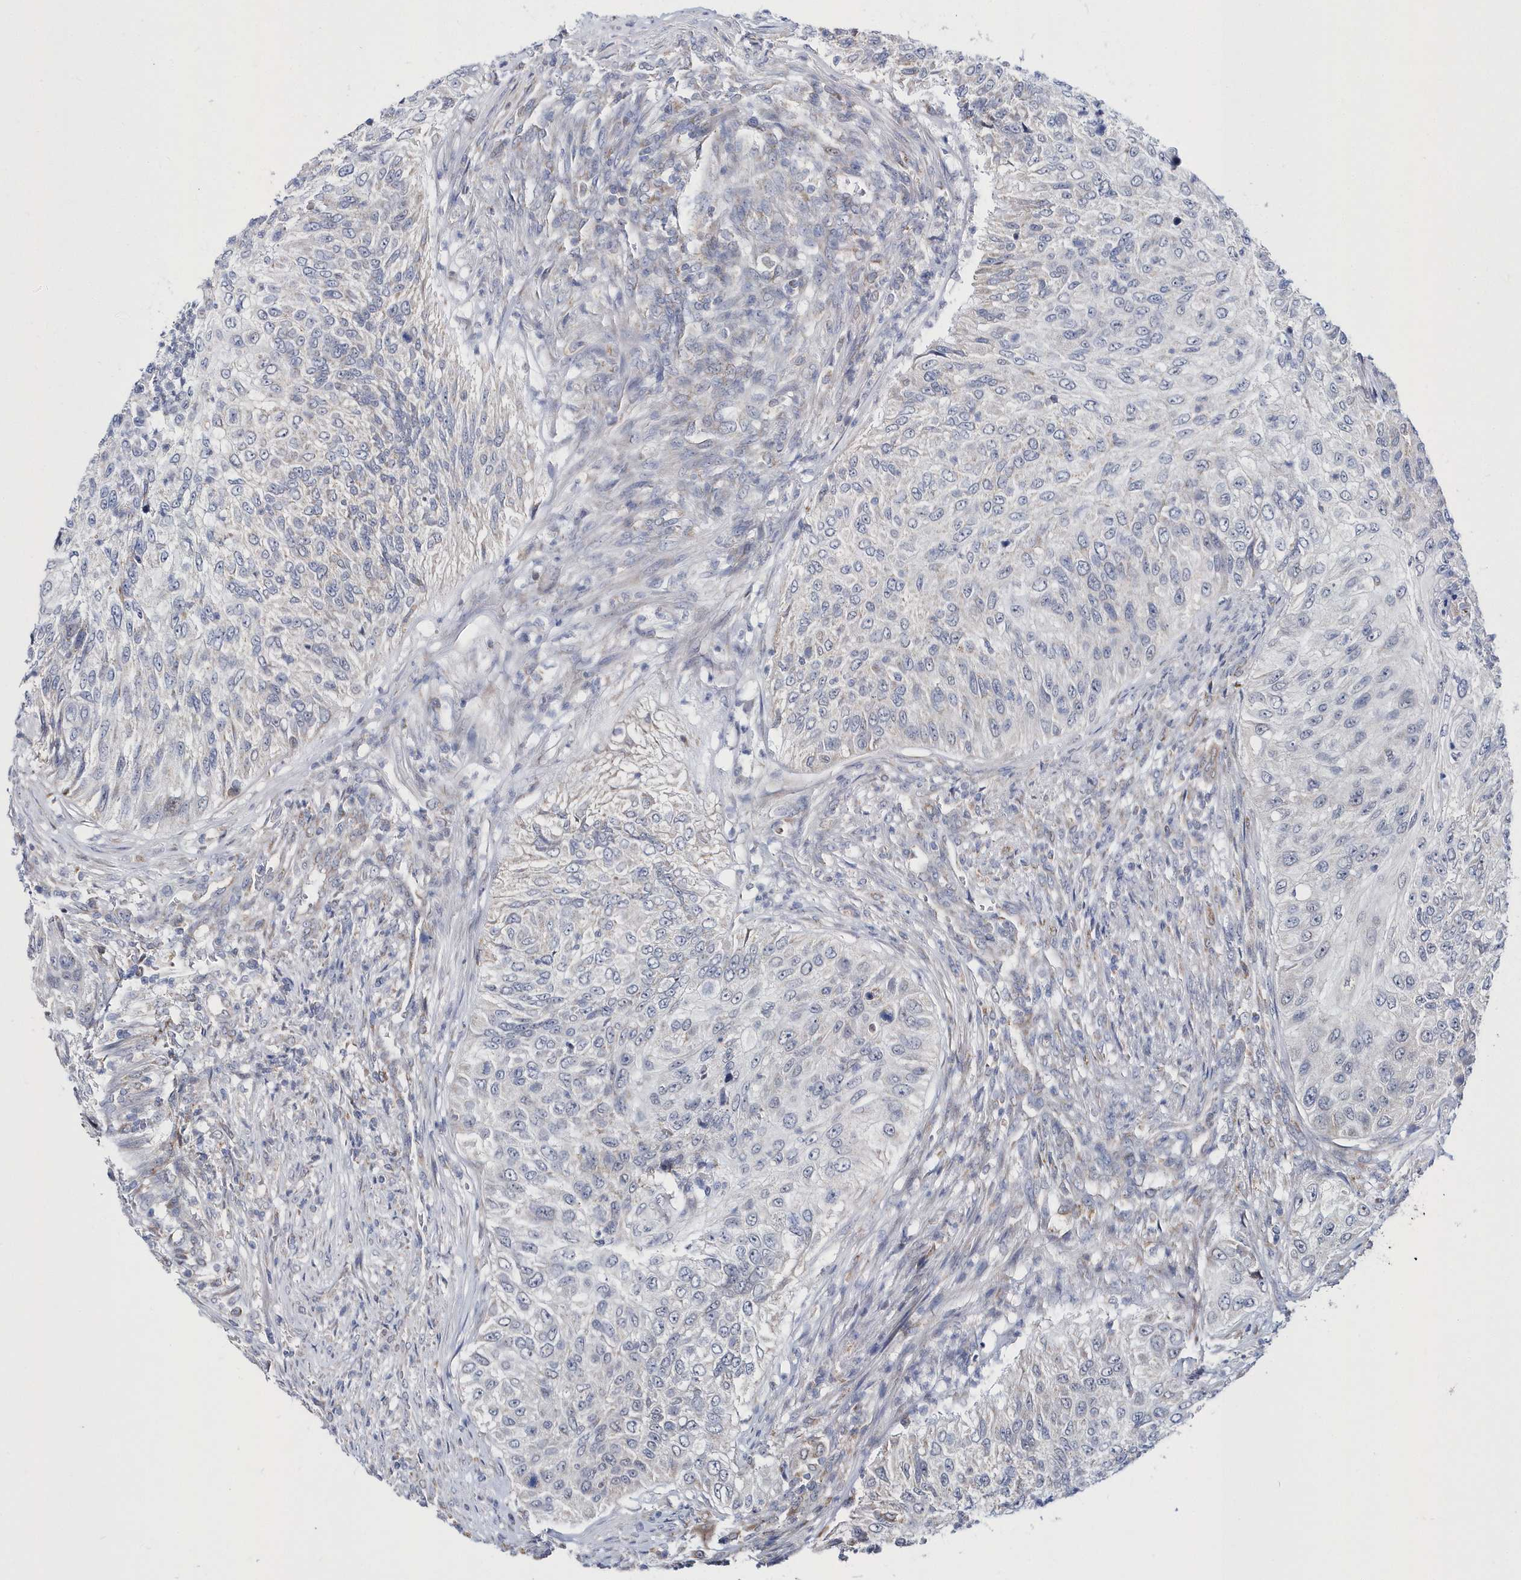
{"staining": {"intensity": "negative", "quantity": "none", "location": "none"}, "tissue": "urothelial cancer", "cell_type": "Tumor cells", "image_type": "cancer", "snomed": [{"axis": "morphology", "description": "Urothelial carcinoma, High grade"}, {"axis": "topography", "description": "Urinary bladder"}], "caption": "This is a image of immunohistochemistry staining of high-grade urothelial carcinoma, which shows no expression in tumor cells. (DAB (3,3'-diaminobenzidine) immunohistochemistry visualized using brightfield microscopy, high magnification).", "gene": "SPATA5", "patient": {"sex": "female", "age": 60}}